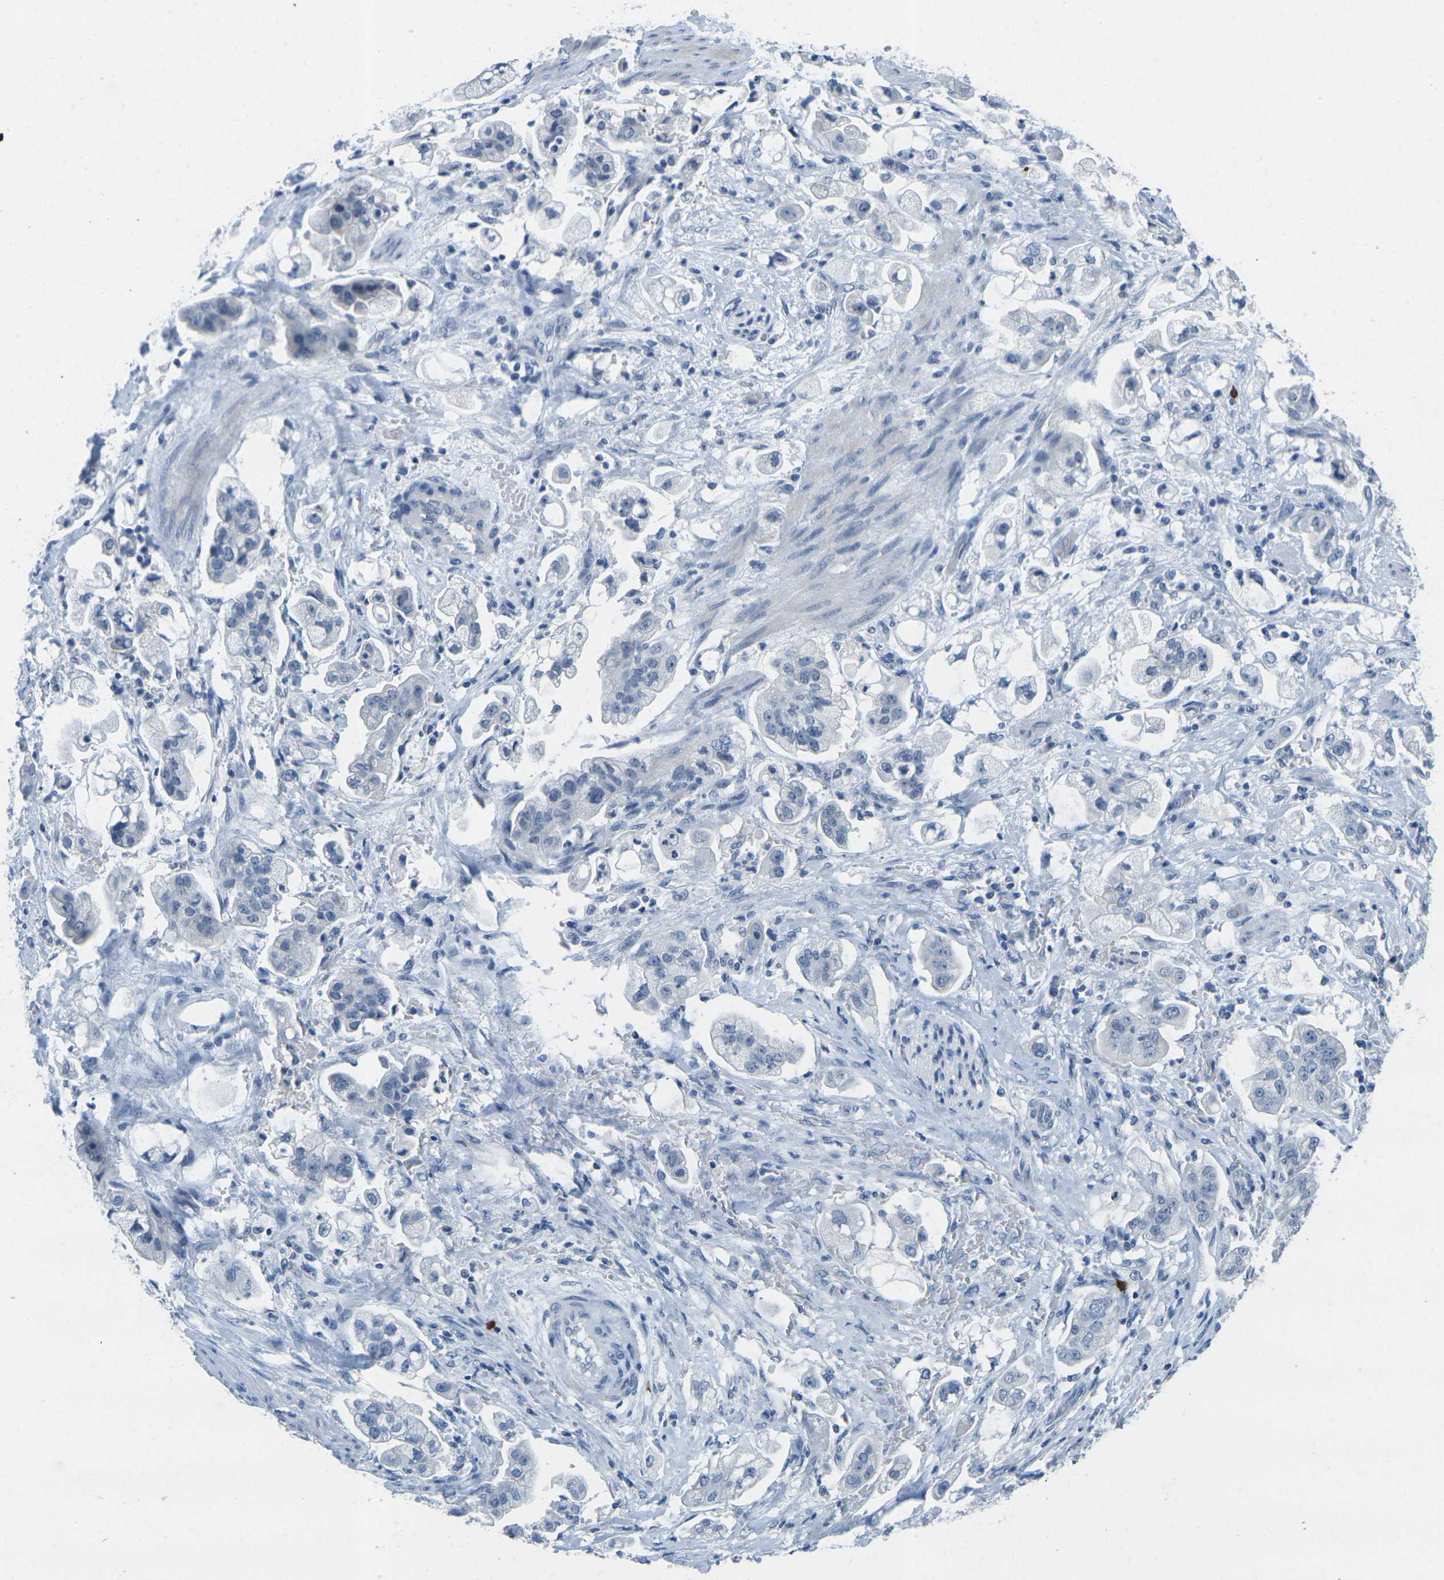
{"staining": {"intensity": "negative", "quantity": "none", "location": "none"}, "tissue": "stomach cancer", "cell_type": "Tumor cells", "image_type": "cancer", "snomed": [{"axis": "morphology", "description": "Adenocarcinoma, NOS"}, {"axis": "topography", "description": "Stomach"}], "caption": "An IHC micrograph of stomach cancer is shown. There is no staining in tumor cells of stomach cancer.", "gene": "GPR15", "patient": {"sex": "male", "age": 62}}